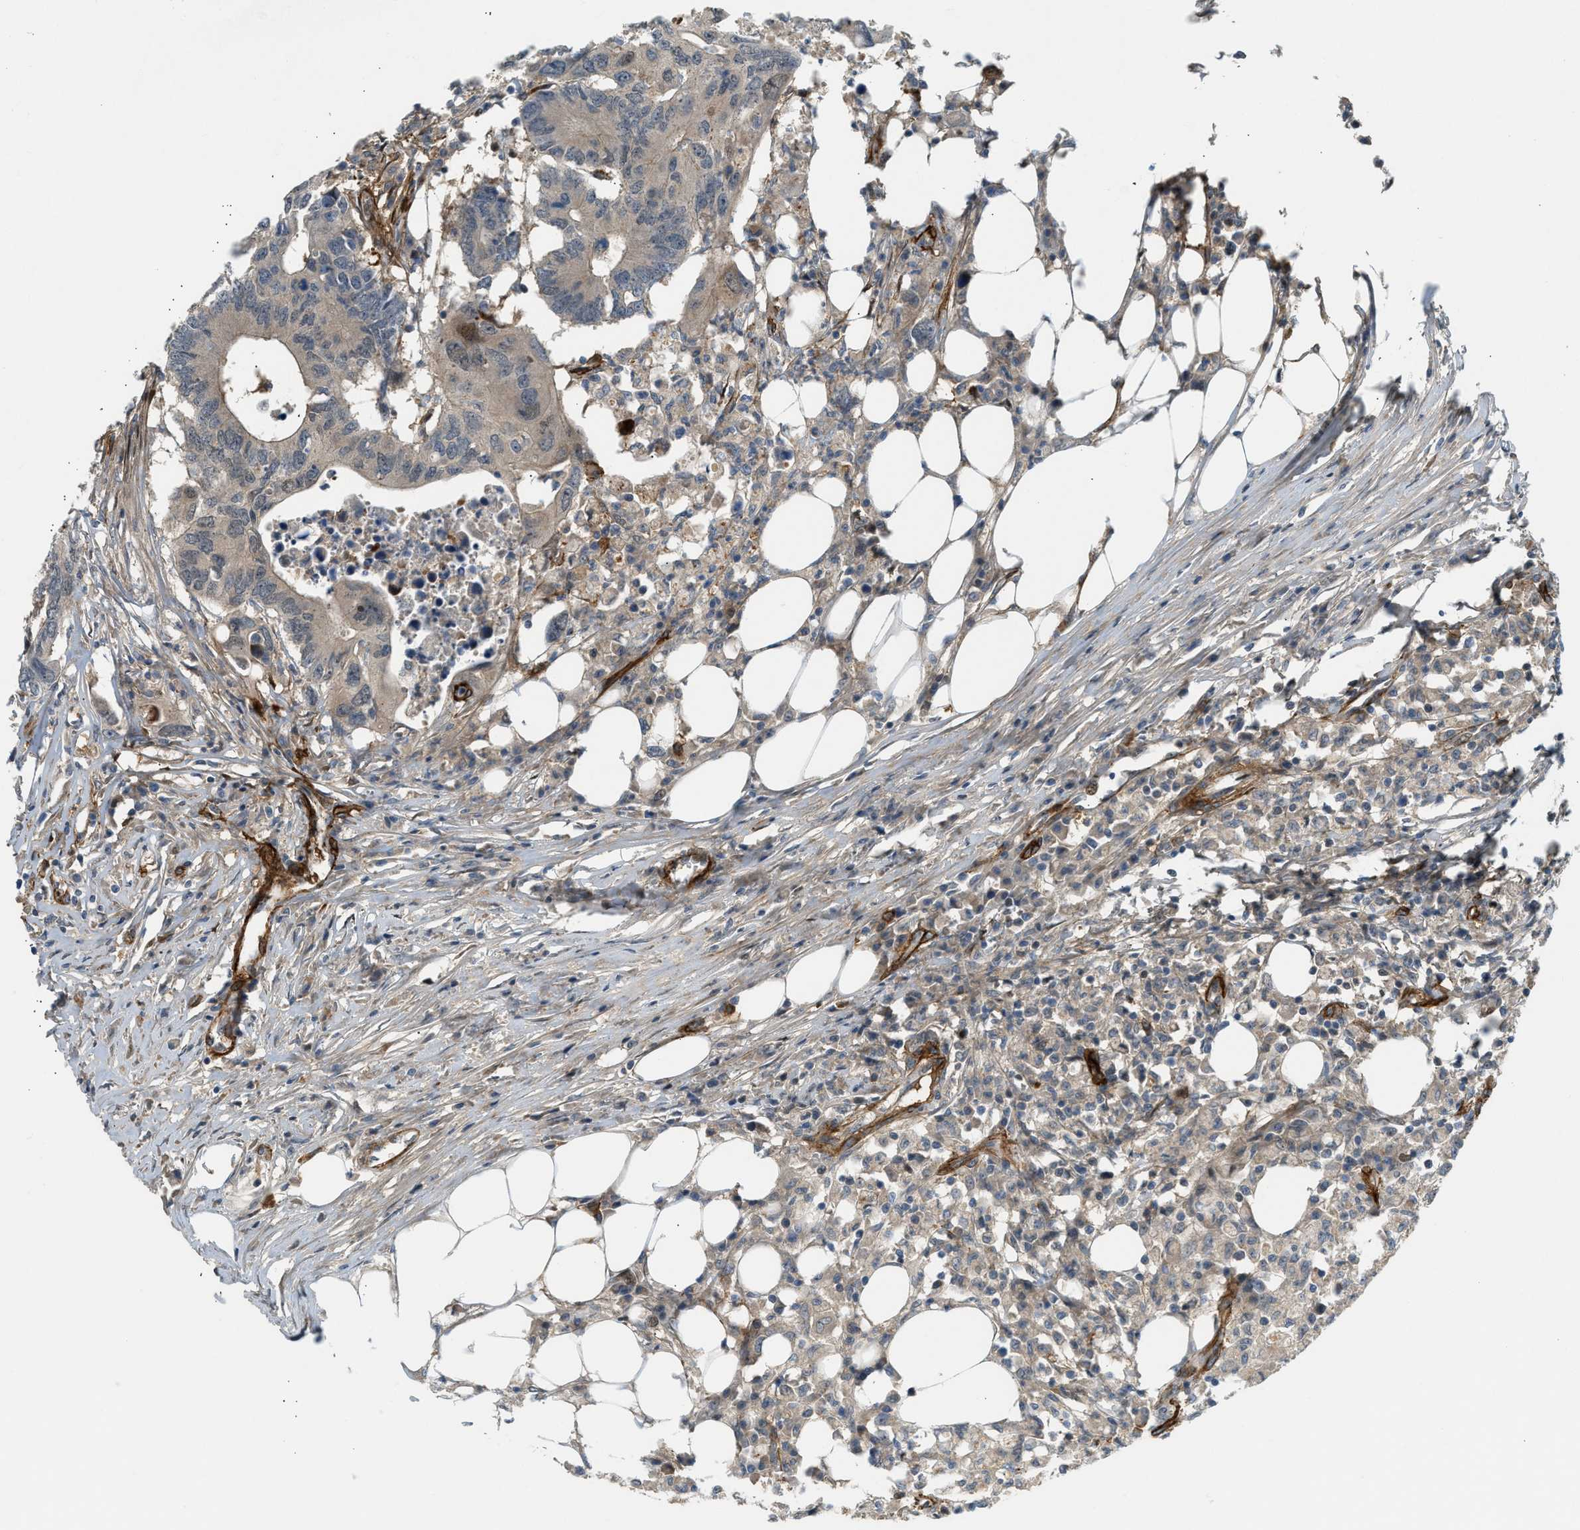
{"staining": {"intensity": "moderate", "quantity": "<25%", "location": "cytoplasmic/membranous,nuclear"}, "tissue": "colorectal cancer", "cell_type": "Tumor cells", "image_type": "cancer", "snomed": [{"axis": "morphology", "description": "Adenocarcinoma, NOS"}, {"axis": "topography", "description": "Colon"}], "caption": "High-power microscopy captured an immunohistochemistry image of colorectal cancer (adenocarcinoma), revealing moderate cytoplasmic/membranous and nuclear staining in approximately <25% of tumor cells.", "gene": "EDNRA", "patient": {"sex": "male", "age": 71}}